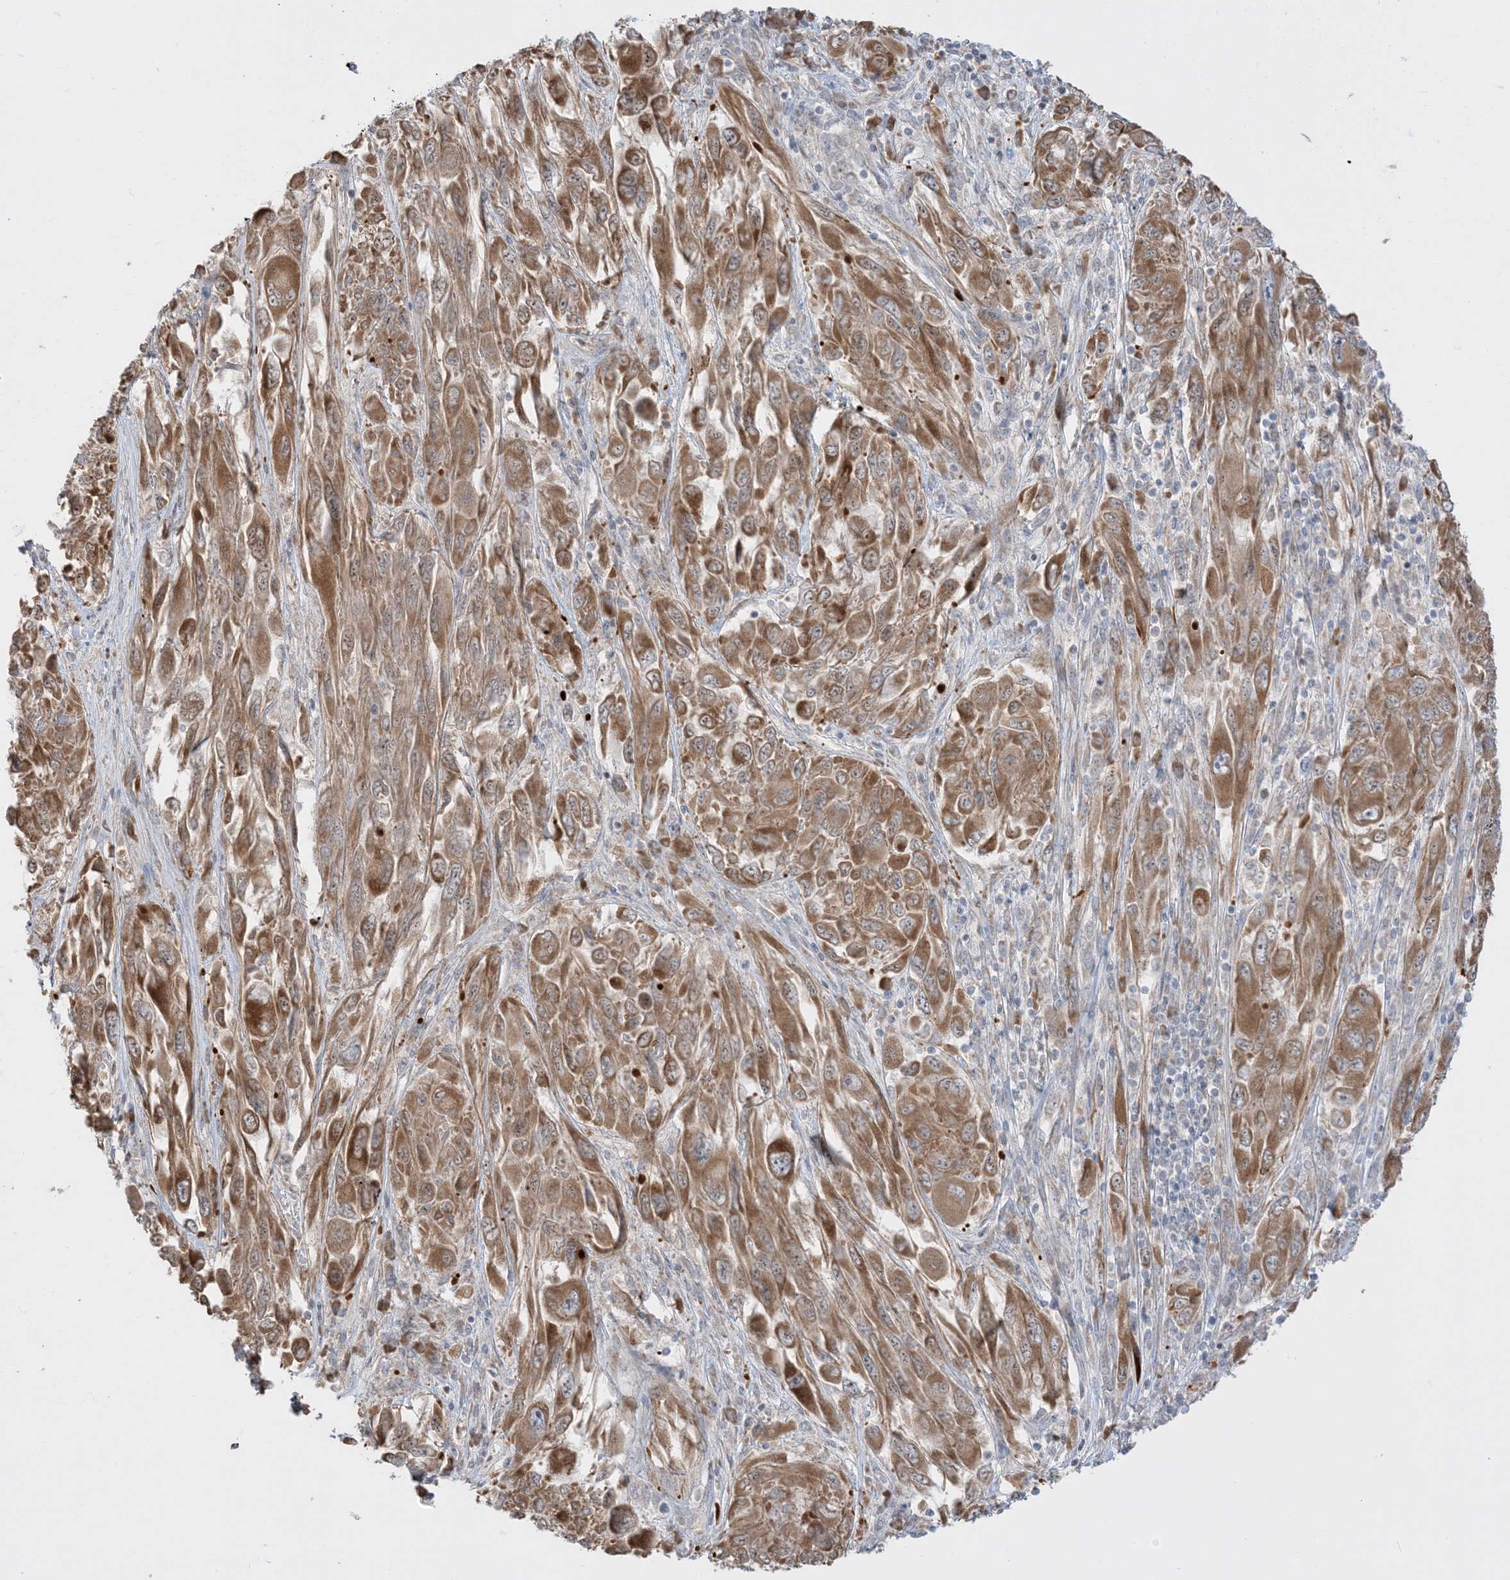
{"staining": {"intensity": "moderate", "quantity": ">75%", "location": "cytoplasmic/membranous"}, "tissue": "melanoma", "cell_type": "Tumor cells", "image_type": "cancer", "snomed": [{"axis": "morphology", "description": "Malignant melanoma, NOS"}, {"axis": "topography", "description": "Skin"}], "caption": "The micrograph displays a brown stain indicating the presence of a protein in the cytoplasmic/membranous of tumor cells in malignant melanoma. (Brightfield microscopy of DAB IHC at high magnification).", "gene": "MMGT1", "patient": {"sex": "female", "age": 91}}